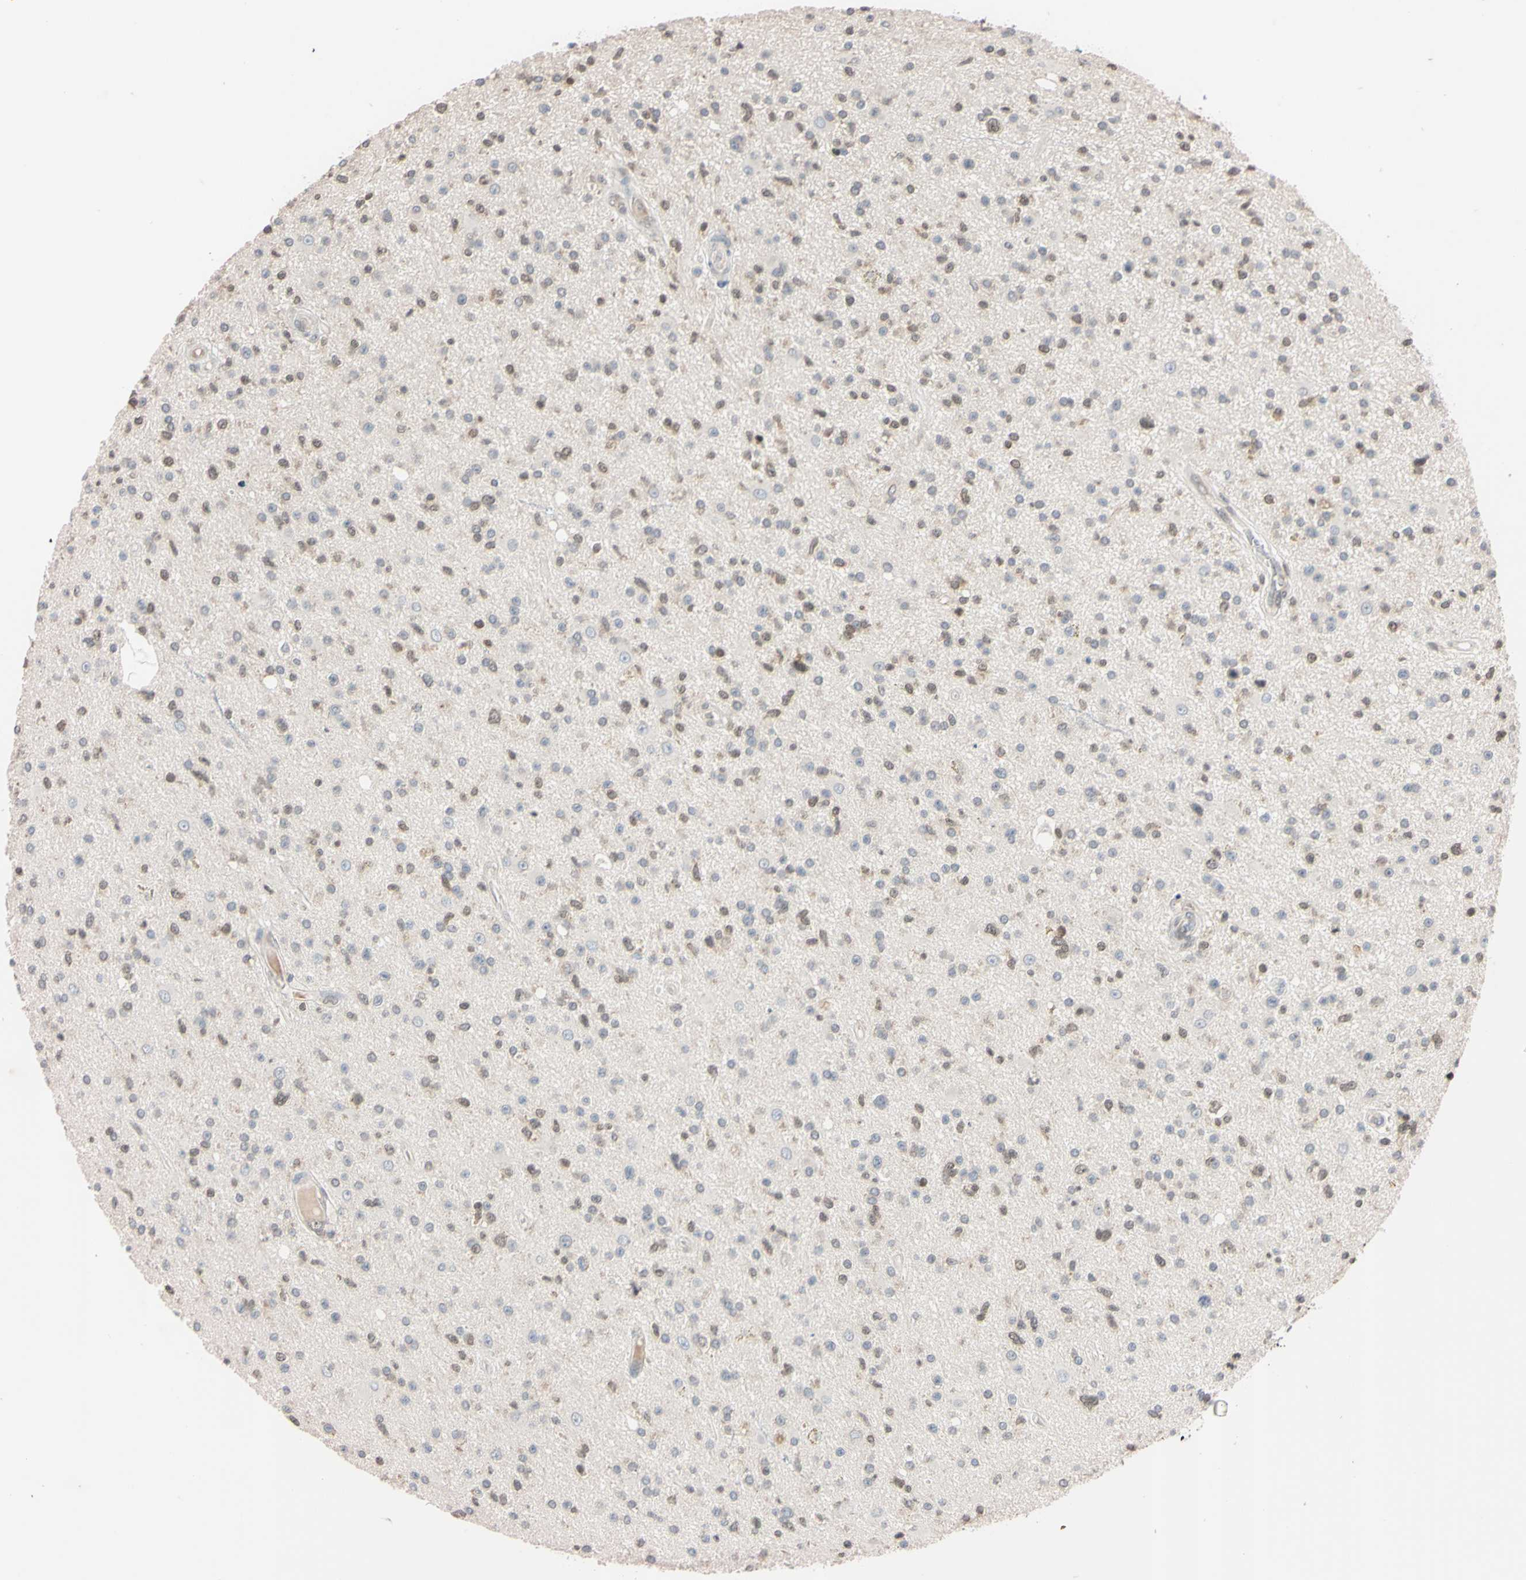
{"staining": {"intensity": "weak", "quantity": "25%-75%", "location": "cytoplasmic/membranous,nuclear"}, "tissue": "glioma", "cell_type": "Tumor cells", "image_type": "cancer", "snomed": [{"axis": "morphology", "description": "Glioma, malignant, High grade"}, {"axis": "topography", "description": "Brain"}], "caption": "An IHC photomicrograph of tumor tissue is shown. Protein staining in brown shows weak cytoplasmic/membranous and nuclear positivity in glioma within tumor cells. (Brightfield microscopy of DAB IHC at high magnification).", "gene": "UBE2I", "patient": {"sex": "male", "age": 33}}